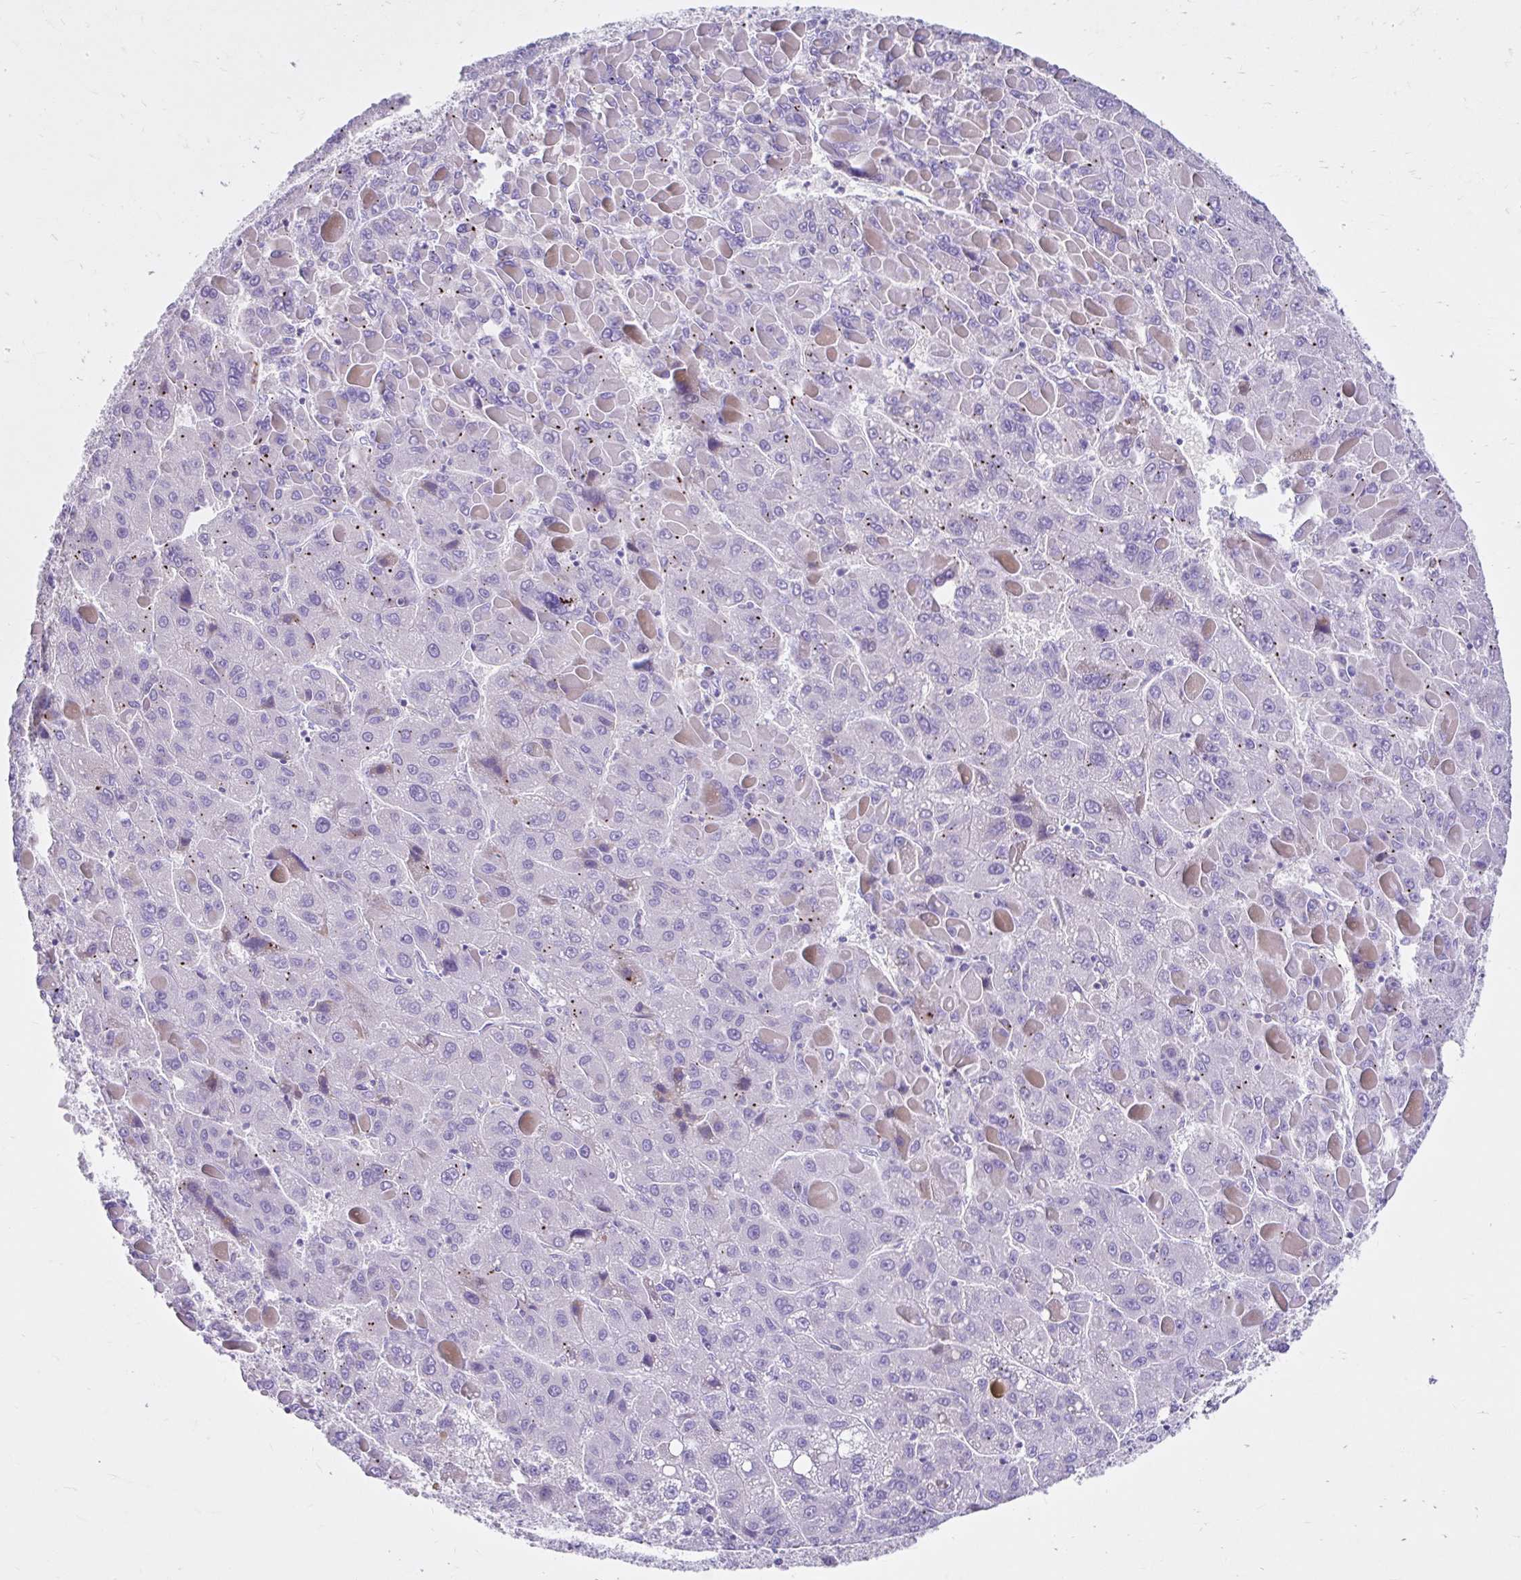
{"staining": {"intensity": "negative", "quantity": "none", "location": "none"}, "tissue": "liver cancer", "cell_type": "Tumor cells", "image_type": "cancer", "snomed": [{"axis": "morphology", "description": "Carcinoma, Hepatocellular, NOS"}, {"axis": "topography", "description": "Liver"}], "caption": "An IHC photomicrograph of liver cancer is shown. There is no staining in tumor cells of liver cancer. The staining was performed using DAB (3,3'-diaminobenzidine) to visualize the protein expression in brown, while the nuclei were stained in blue with hematoxylin (Magnification: 20x).", "gene": "NHLH2", "patient": {"sex": "female", "age": 82}}